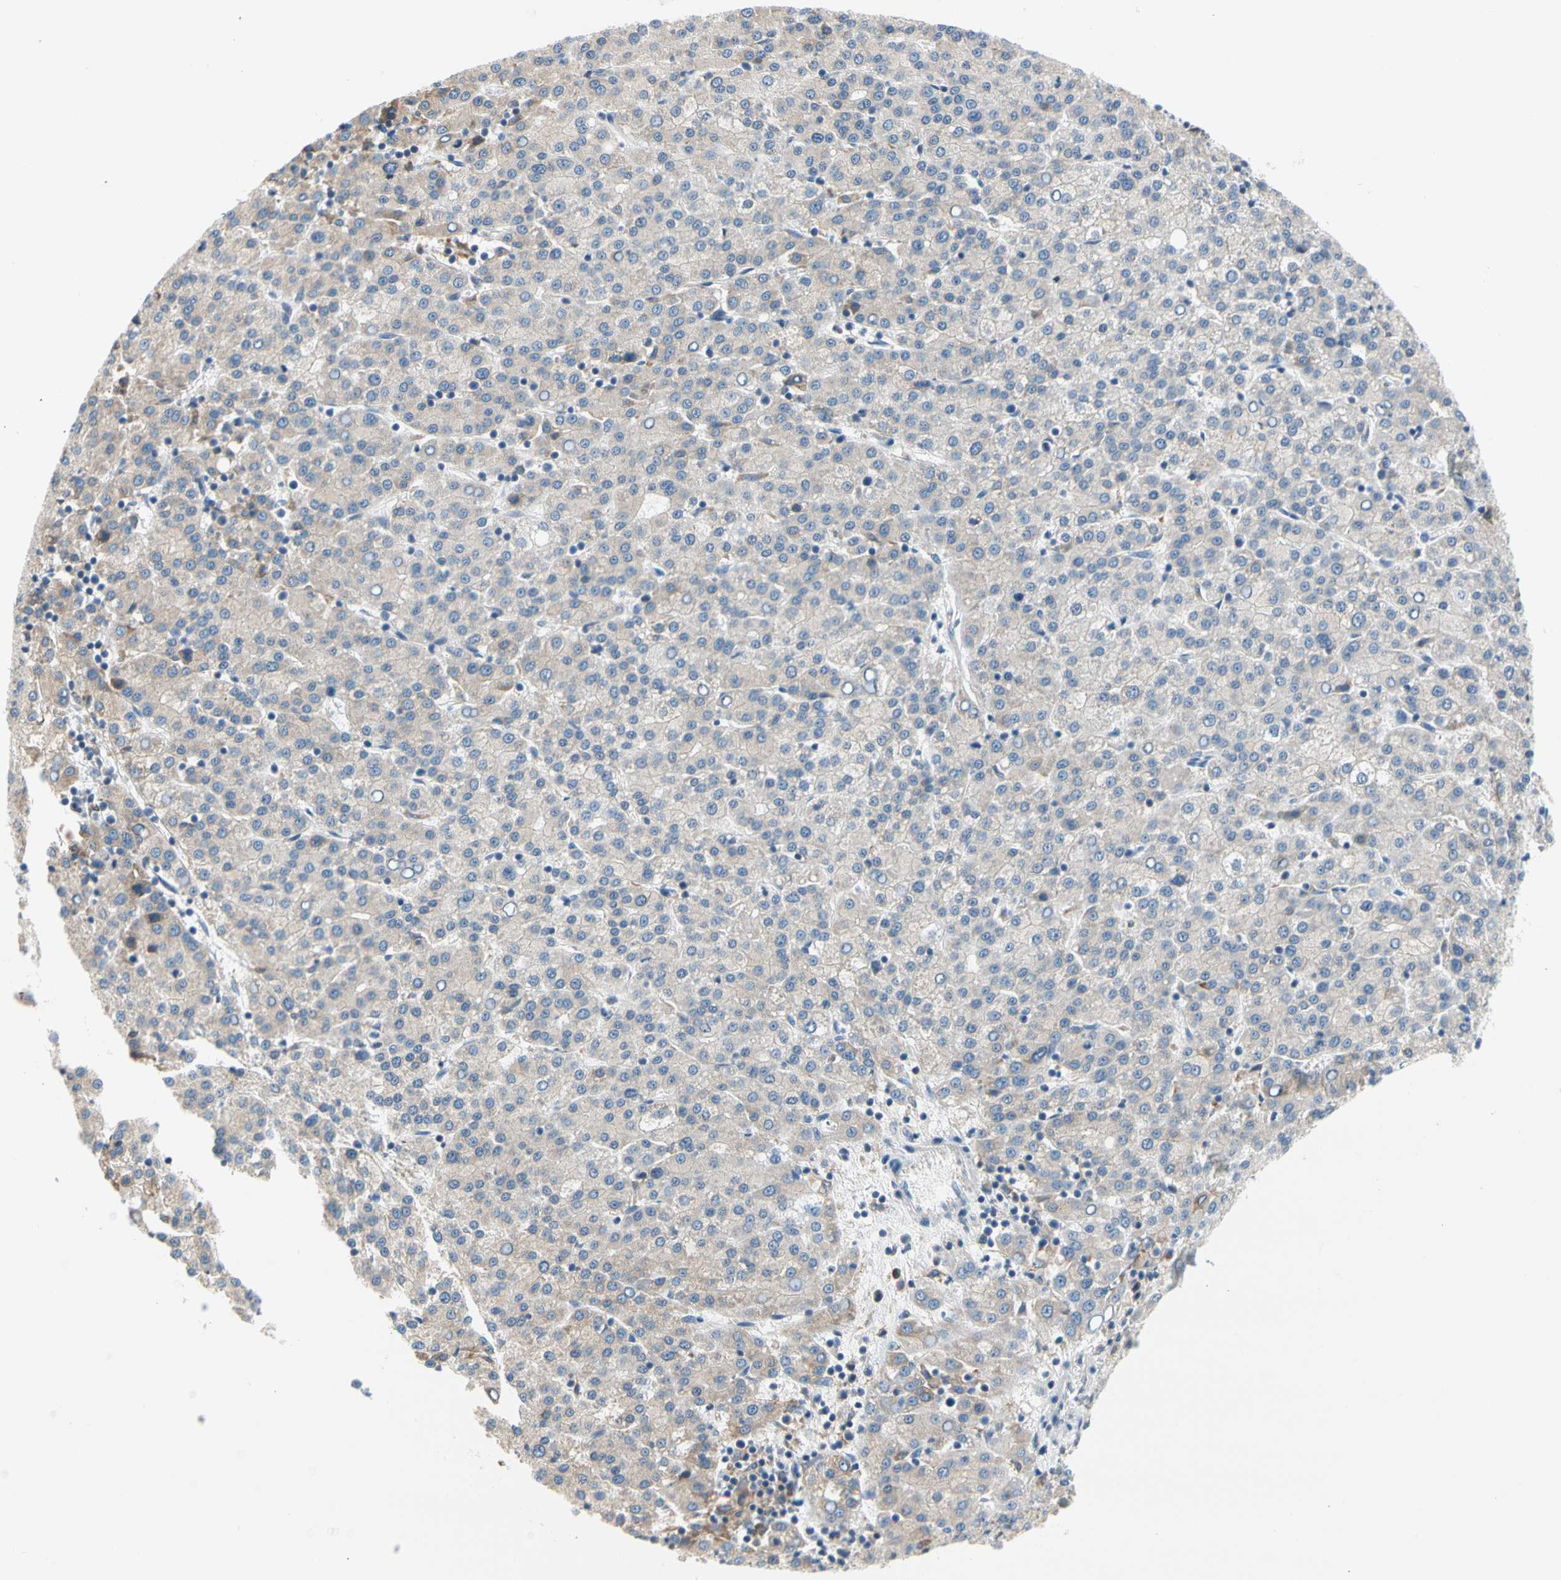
{"staining": {"intensity": "weak", "quantity": "25%-75%", "location": "cytoplasmic/membranous"}, "tissue": "liver cancer", "cell_type": "Tumor cells", "image_type": "cancer", "snomed": [{"axis": "morphology", "description": "Carcinoma, Hepatocellular, NOS"}, {"axis": "topography", "description": "Liver"}], "caption": "Brown immunohistochemical staining in liver hepatocellular carcinoma exhibits weak cytoplasmic/membranous positivity in about 25%-75% of tumor cells.", "gene": "STXBP1", "patient": {"sex": "female", "age": 58}}